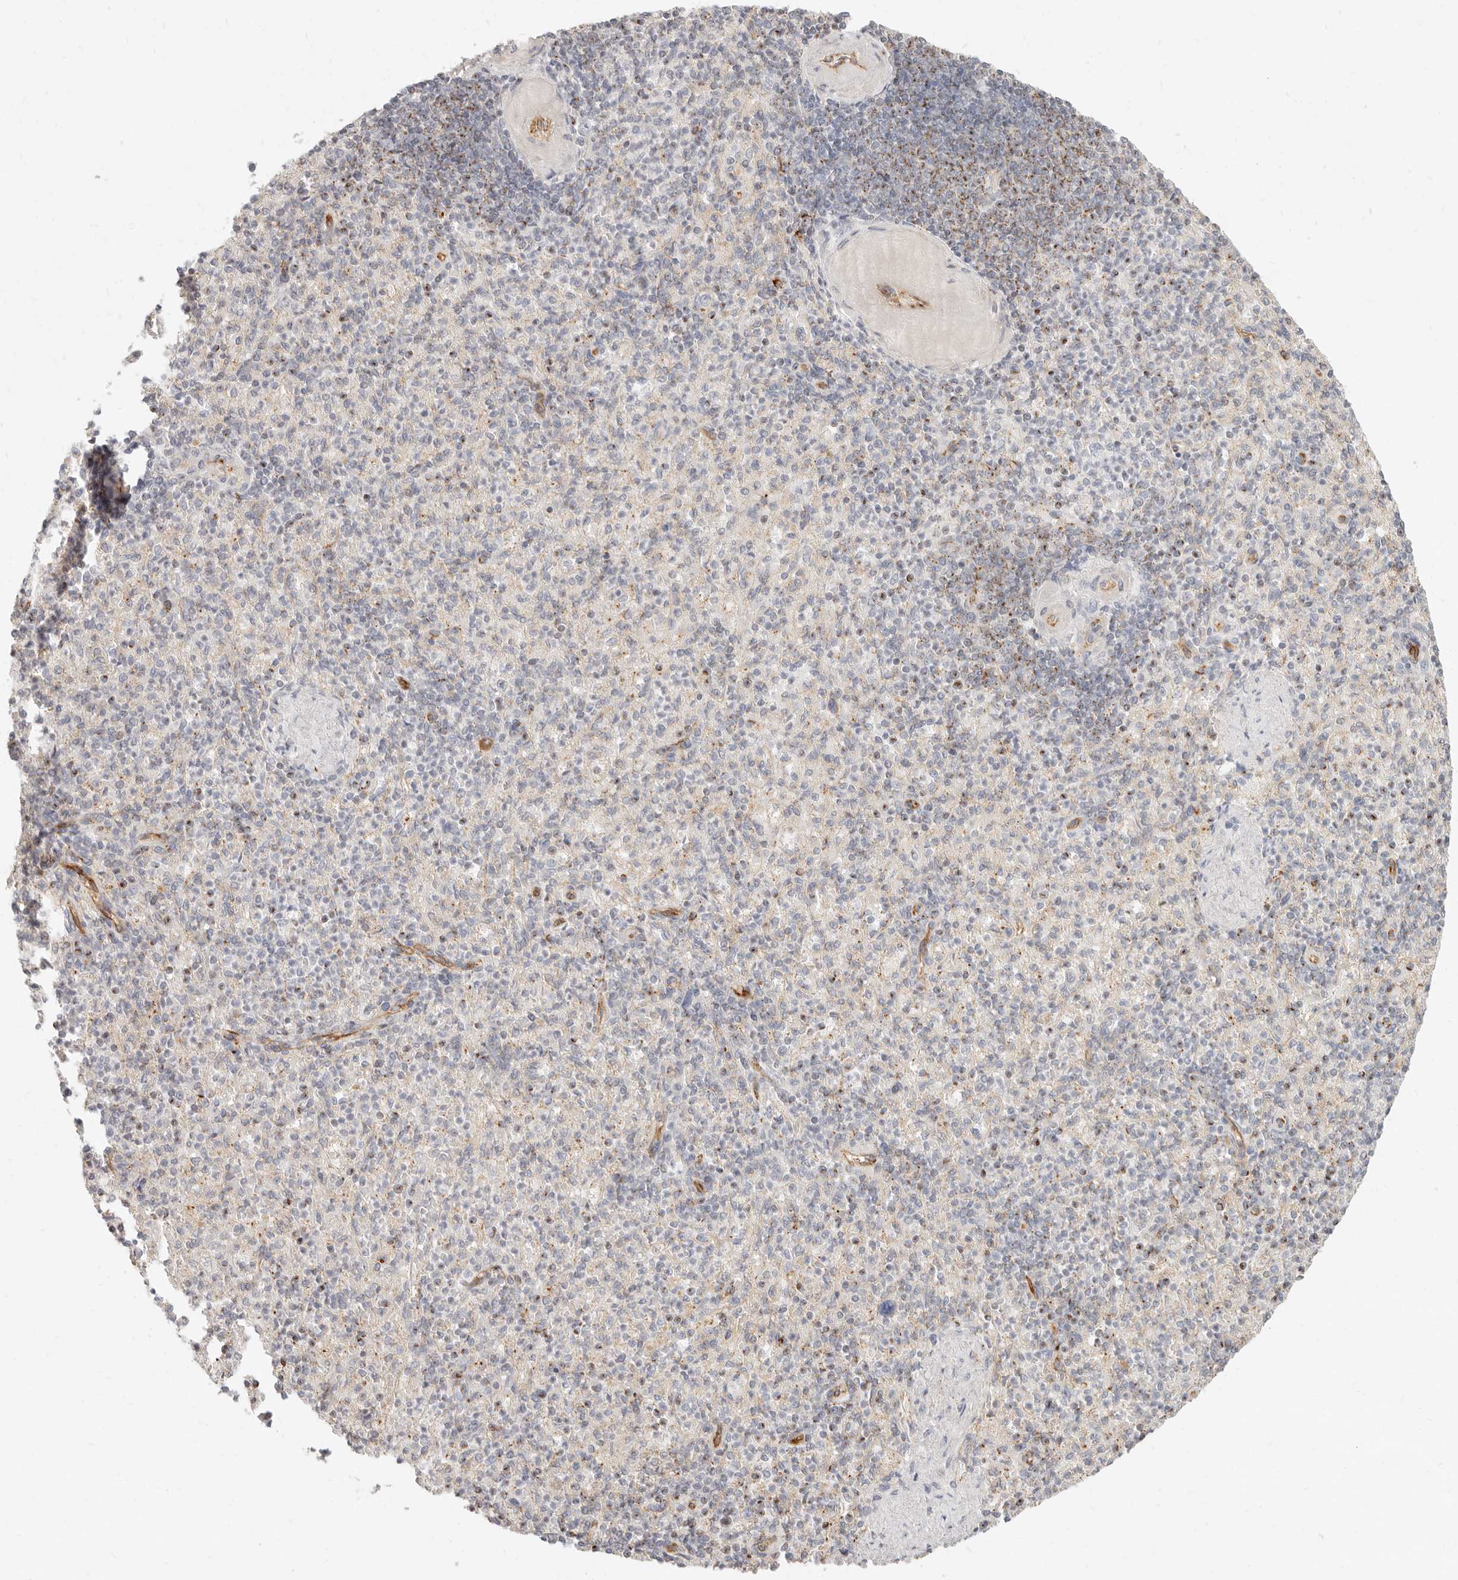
{"staining": {"intensity": "negative", "quantity": "none", "location": "none"}, "tissue": "spleen", "cell_type": "Cells in red pulp", "image_type": "normal", "snomed": [{"axis": "morphology", "description": "Normal tissue, NOS"}, {"axis": "topography", "description": "Spleen"}], "caption": "The immunohistochemistry histopathology image has no significant staining in cells in red pulp of spleen. (DAB immunohistochemistry visualized using brightfield microscopy, high magnification).", "gene": "SASS6", "patient": {"sex": "female", "age": 74}}